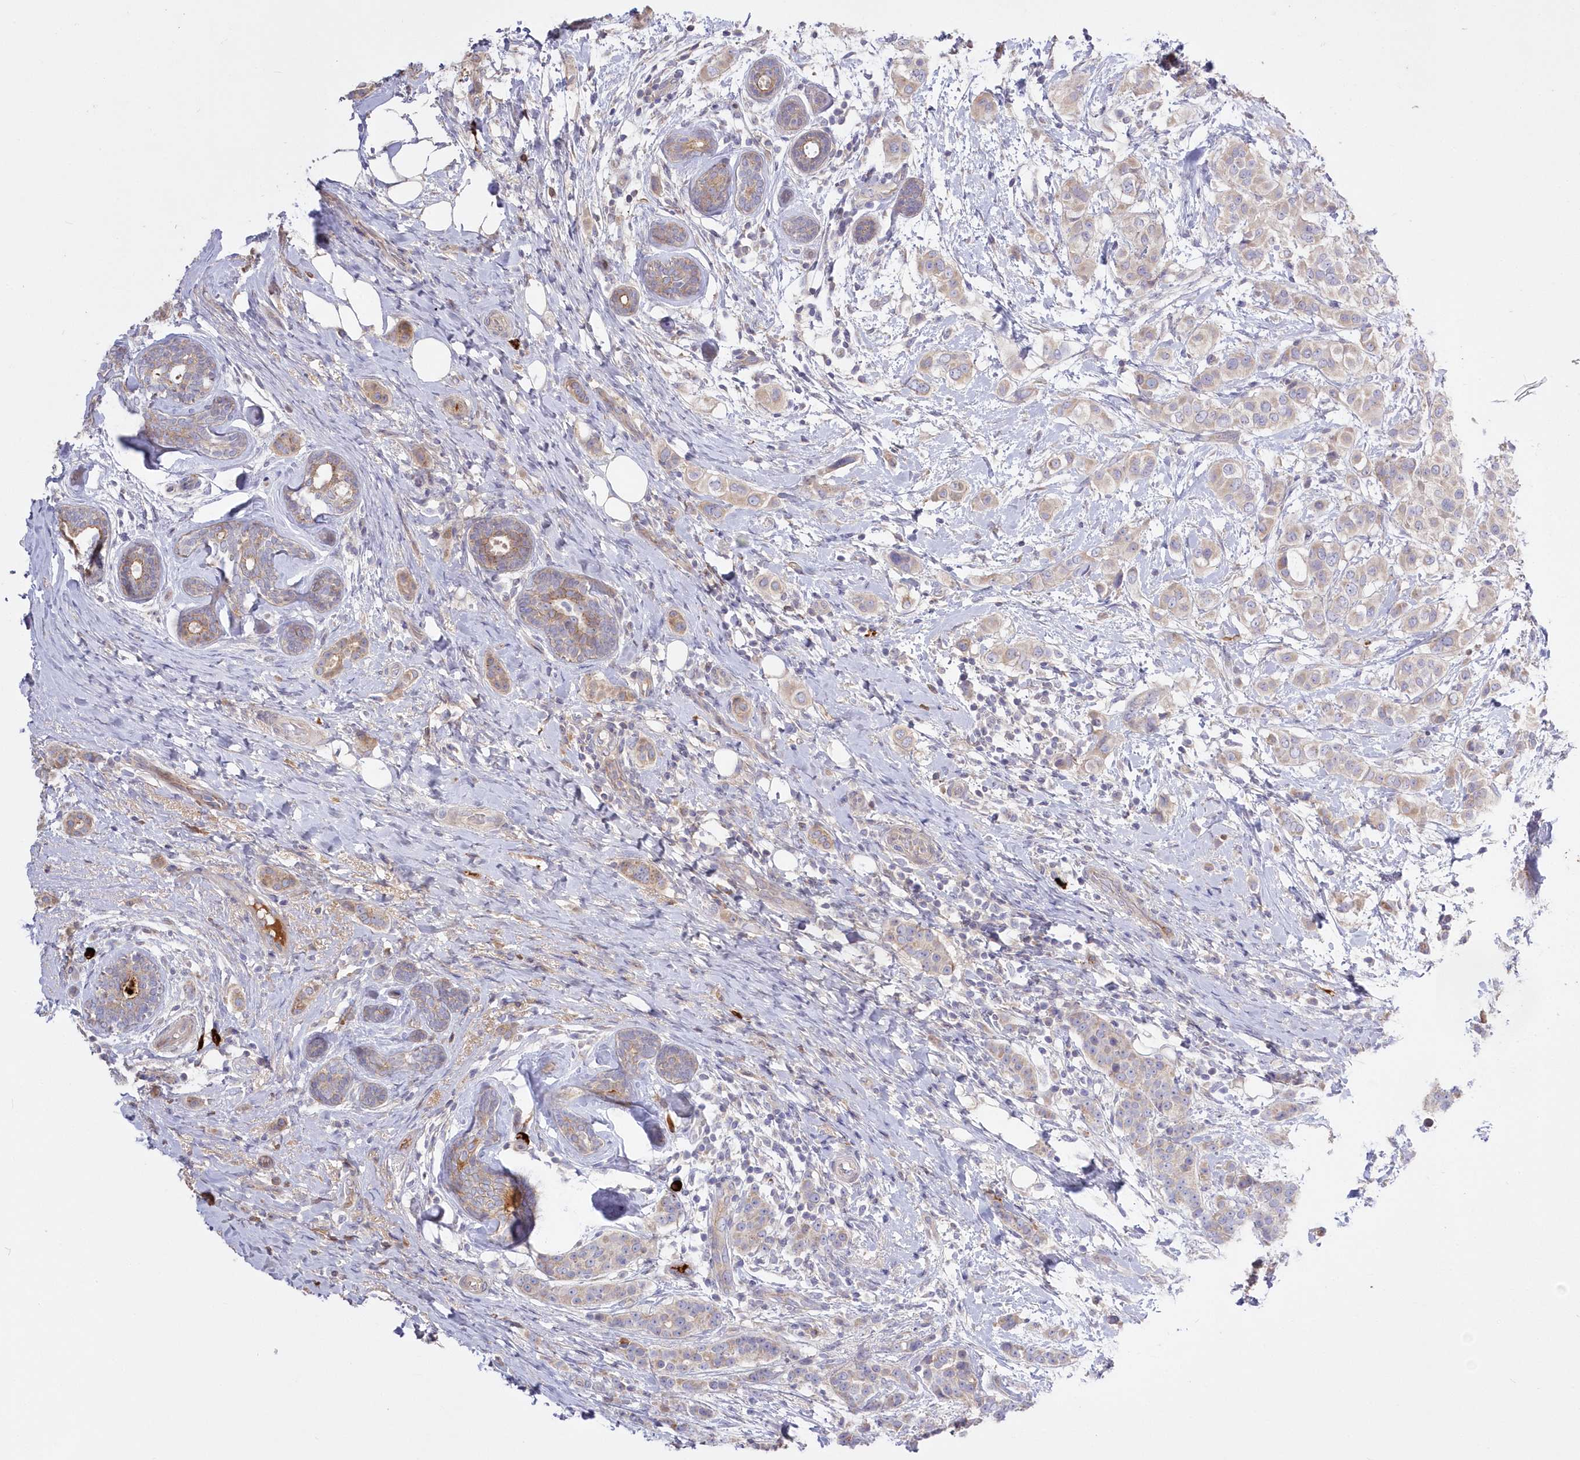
{"staining": {"intensity": "weak", "quantity": ">75%", "location": "cytoplasmic/membranous"}, "tissue": "breast cancer", "cell_type": "Tumor cells", "image_type": "cancer", "snomed": [{"axis": "morphology", "description": "Lobular carcinoma"}, {"axis": "topography", "description": "Breast"}], "caption": "Immunohistochemistry (IHC) of human breast cancer (lobular carcinoma) exhibits low levels of weak cytoplasmic/membranous positivity in approximately >75% of tumor cells. Nuclei are stained in blue.", "gene": "WBP1L", "patient": {"sex": "female", "age": 51}}